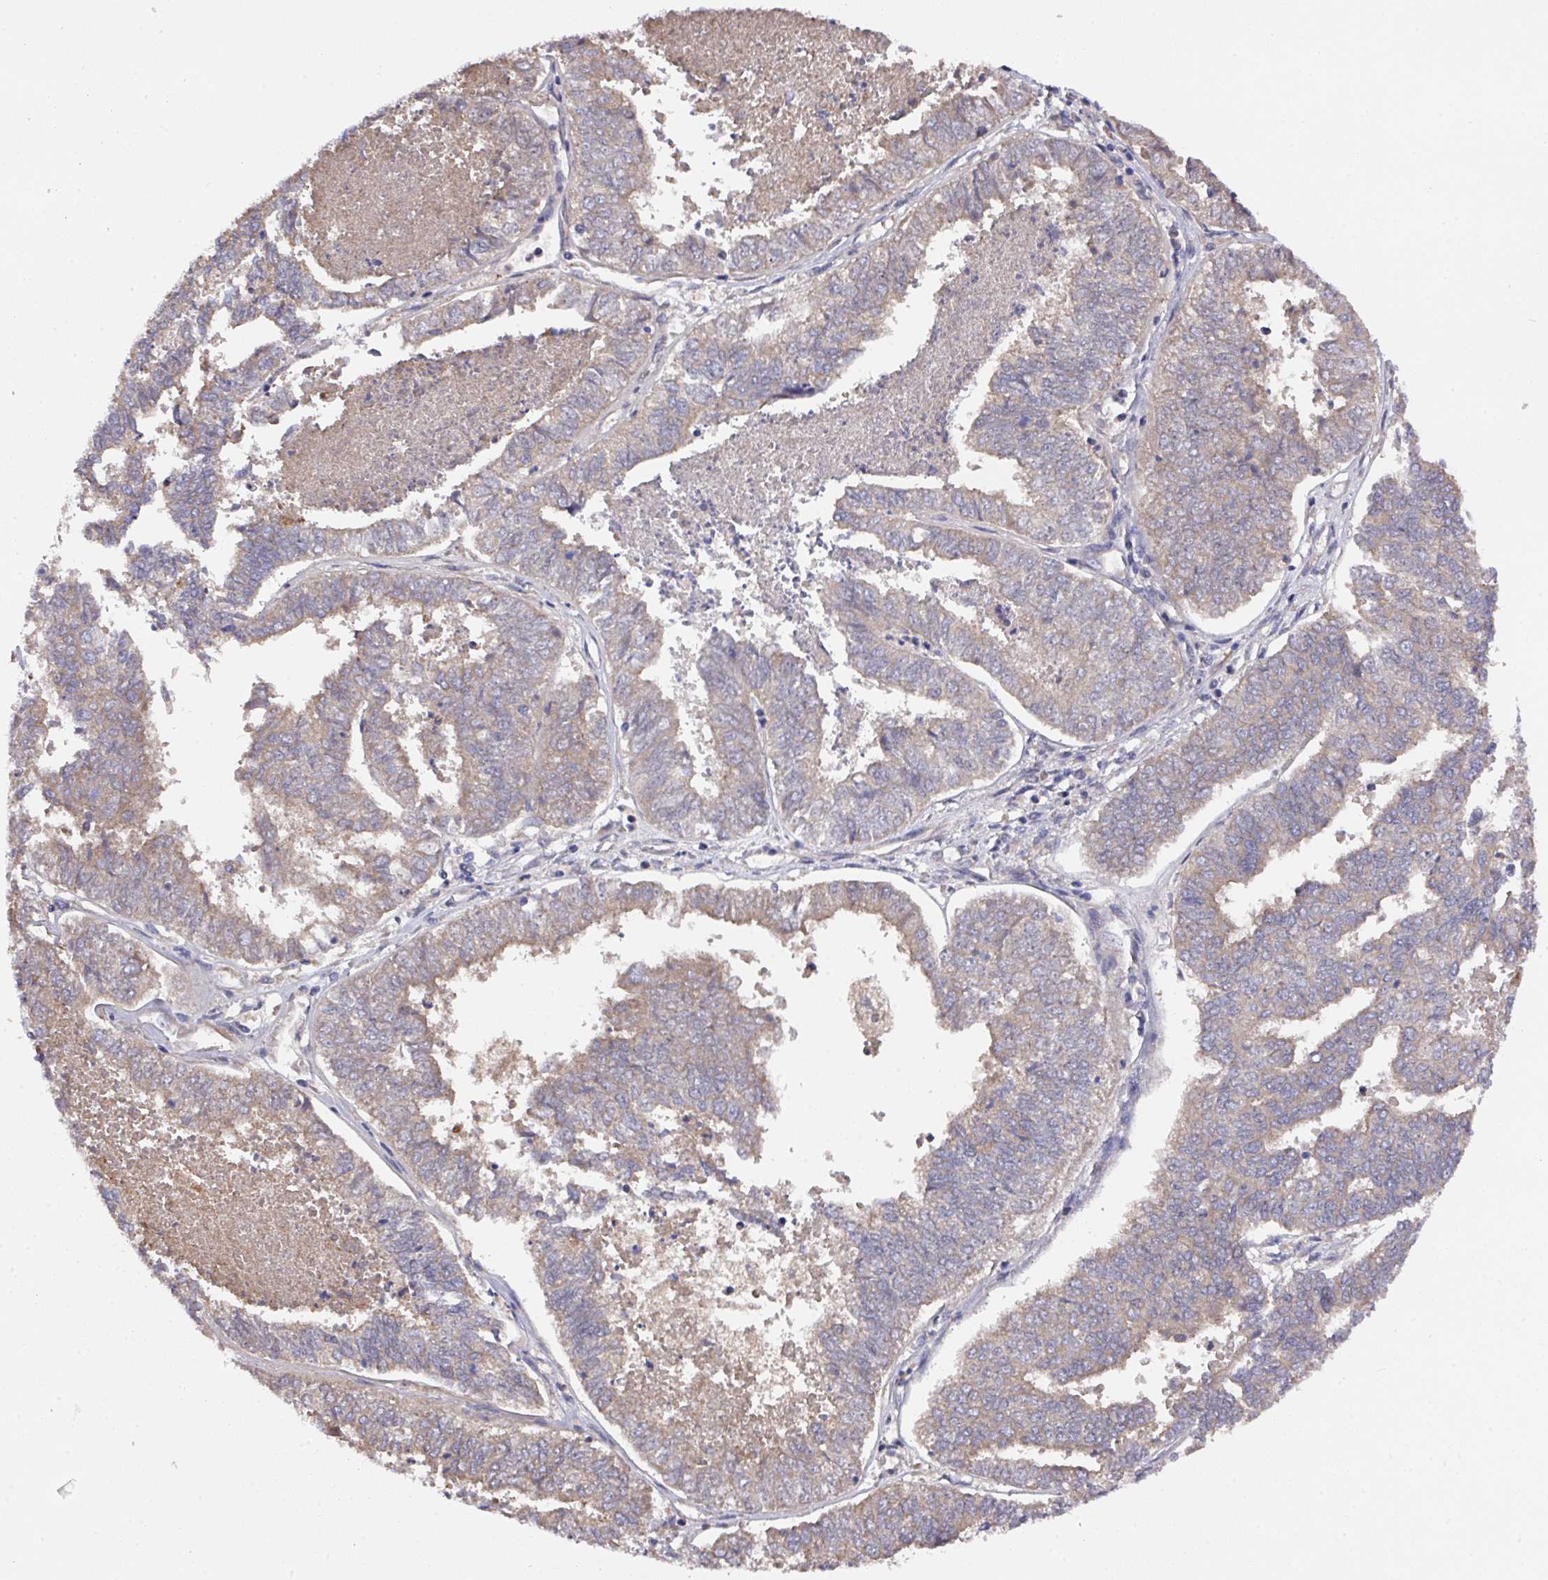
{"staining": {"intensity": "weak", "quantity": "25%-75%", "location": "cytoplasmic/membranous"}, "tissue": "endometrial cancer", "cell_type": "Tumor cells", "image_type": "cancer", "snomed": [{"axis": "morphology", "description": "Adenocarcinoma, NOS"}, {"axis": "topography", "description": "Endometrium"}], "caption": "A histopathology image showing weak cytoplasmic/membranous staining in approximately 25%-75% of tumor cells in endometrial cancer (adenocarcinoma), as visualized by brown immunohistochemical staining.", "gene": "PRR5", "patient": {"sex": "female", "age": 73}}